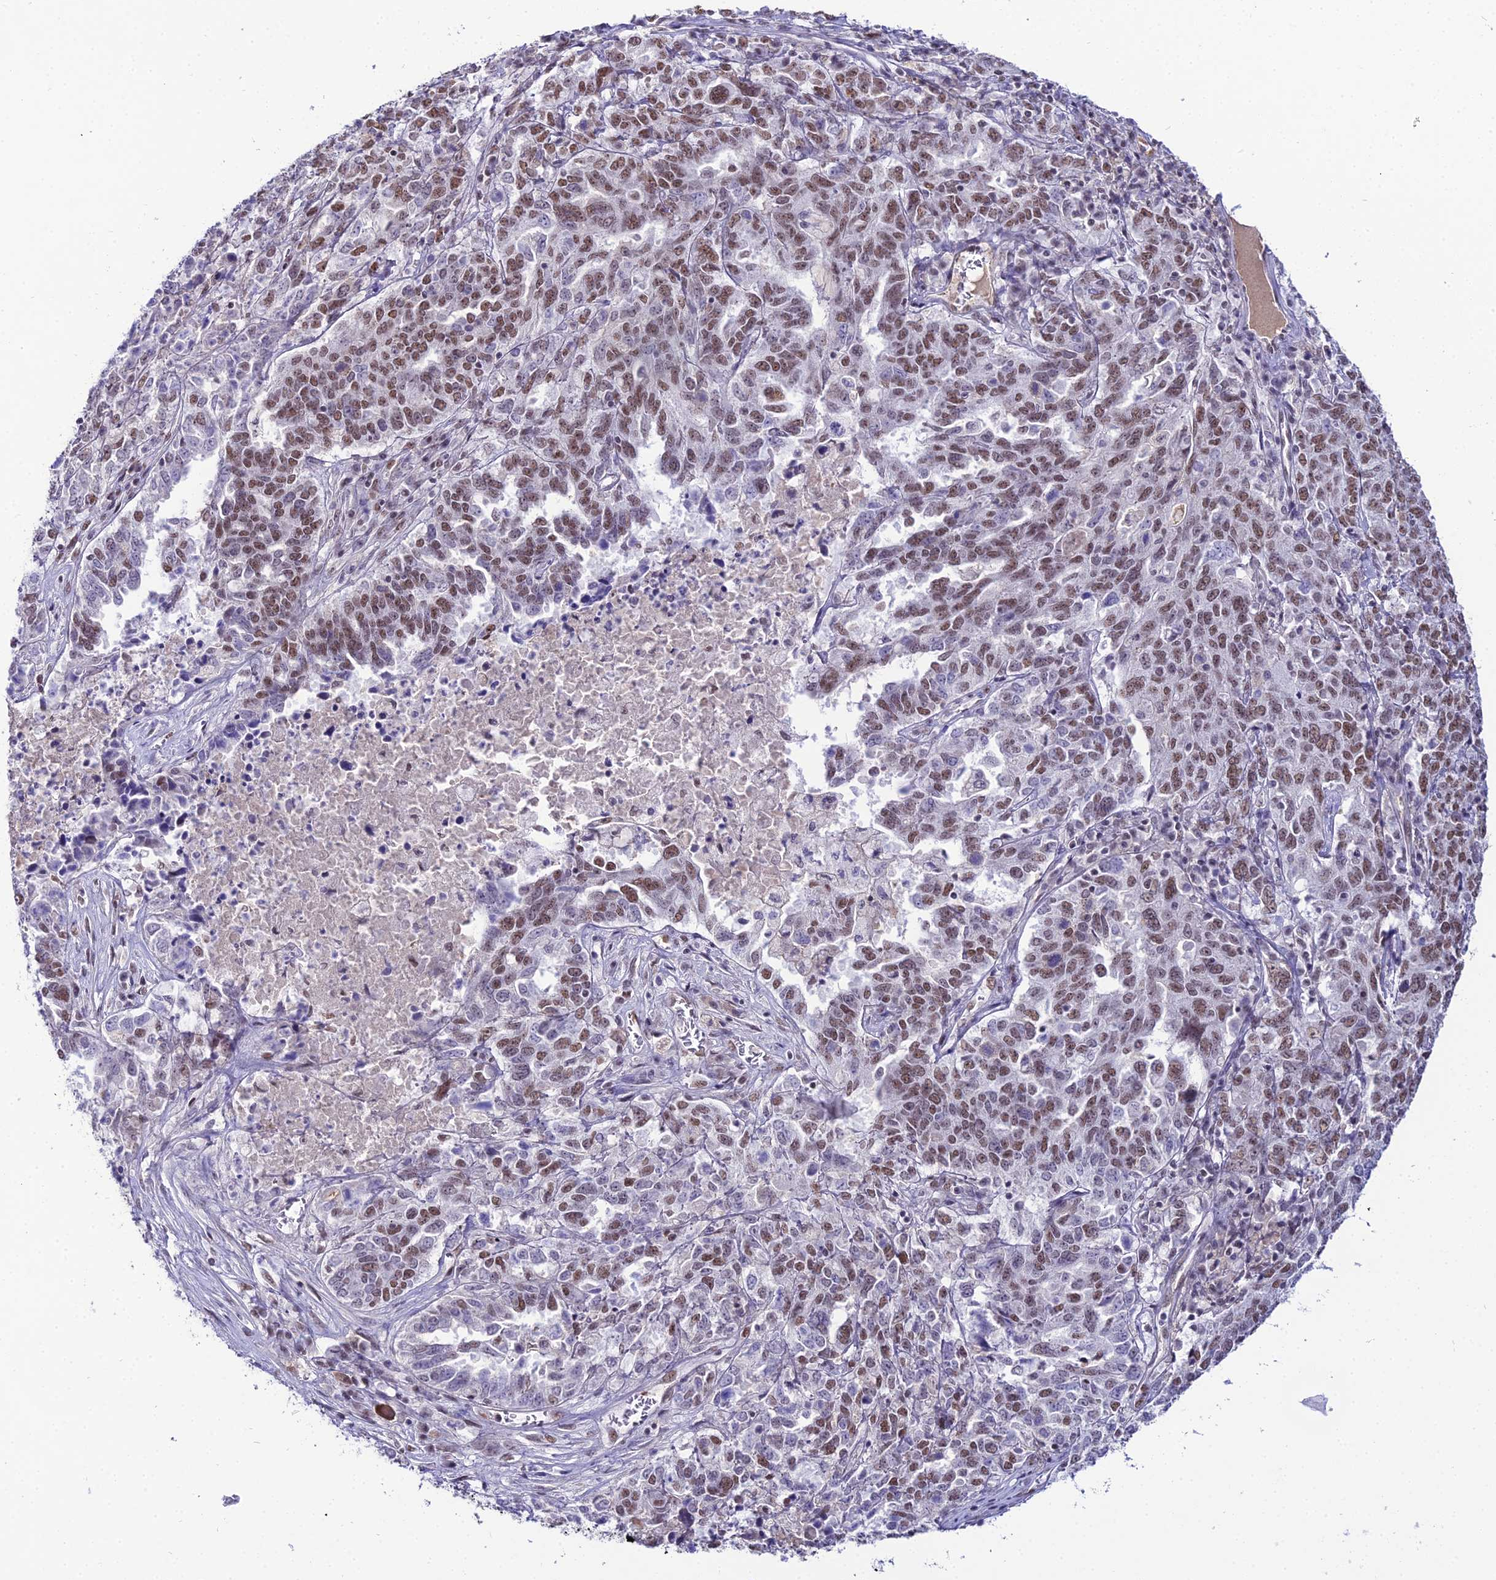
{"staining": {"intensity": "moderate", "quantity": "25%-75%", "location": "nuclear"}, "tissue": "ovarian cancer", "cell_type": "Tumor cells", "image_type": "cancer", "snomed": [{"axis": "morphology", "description": "Carcinoma, endometroid"}, {"axis": "topography", "description": "Ovary"}], "caption": "Protein staining by immunohistochemistry displays moderate nuclear positivity in approximately 25%-75% of tumor cells in endometroid carcinoma (ovarian). (brown staining indicates protein expression, while blue staining denotes nuclei).", "gene": "RBM12", "patient": {"sex": "female", "age": 62}}